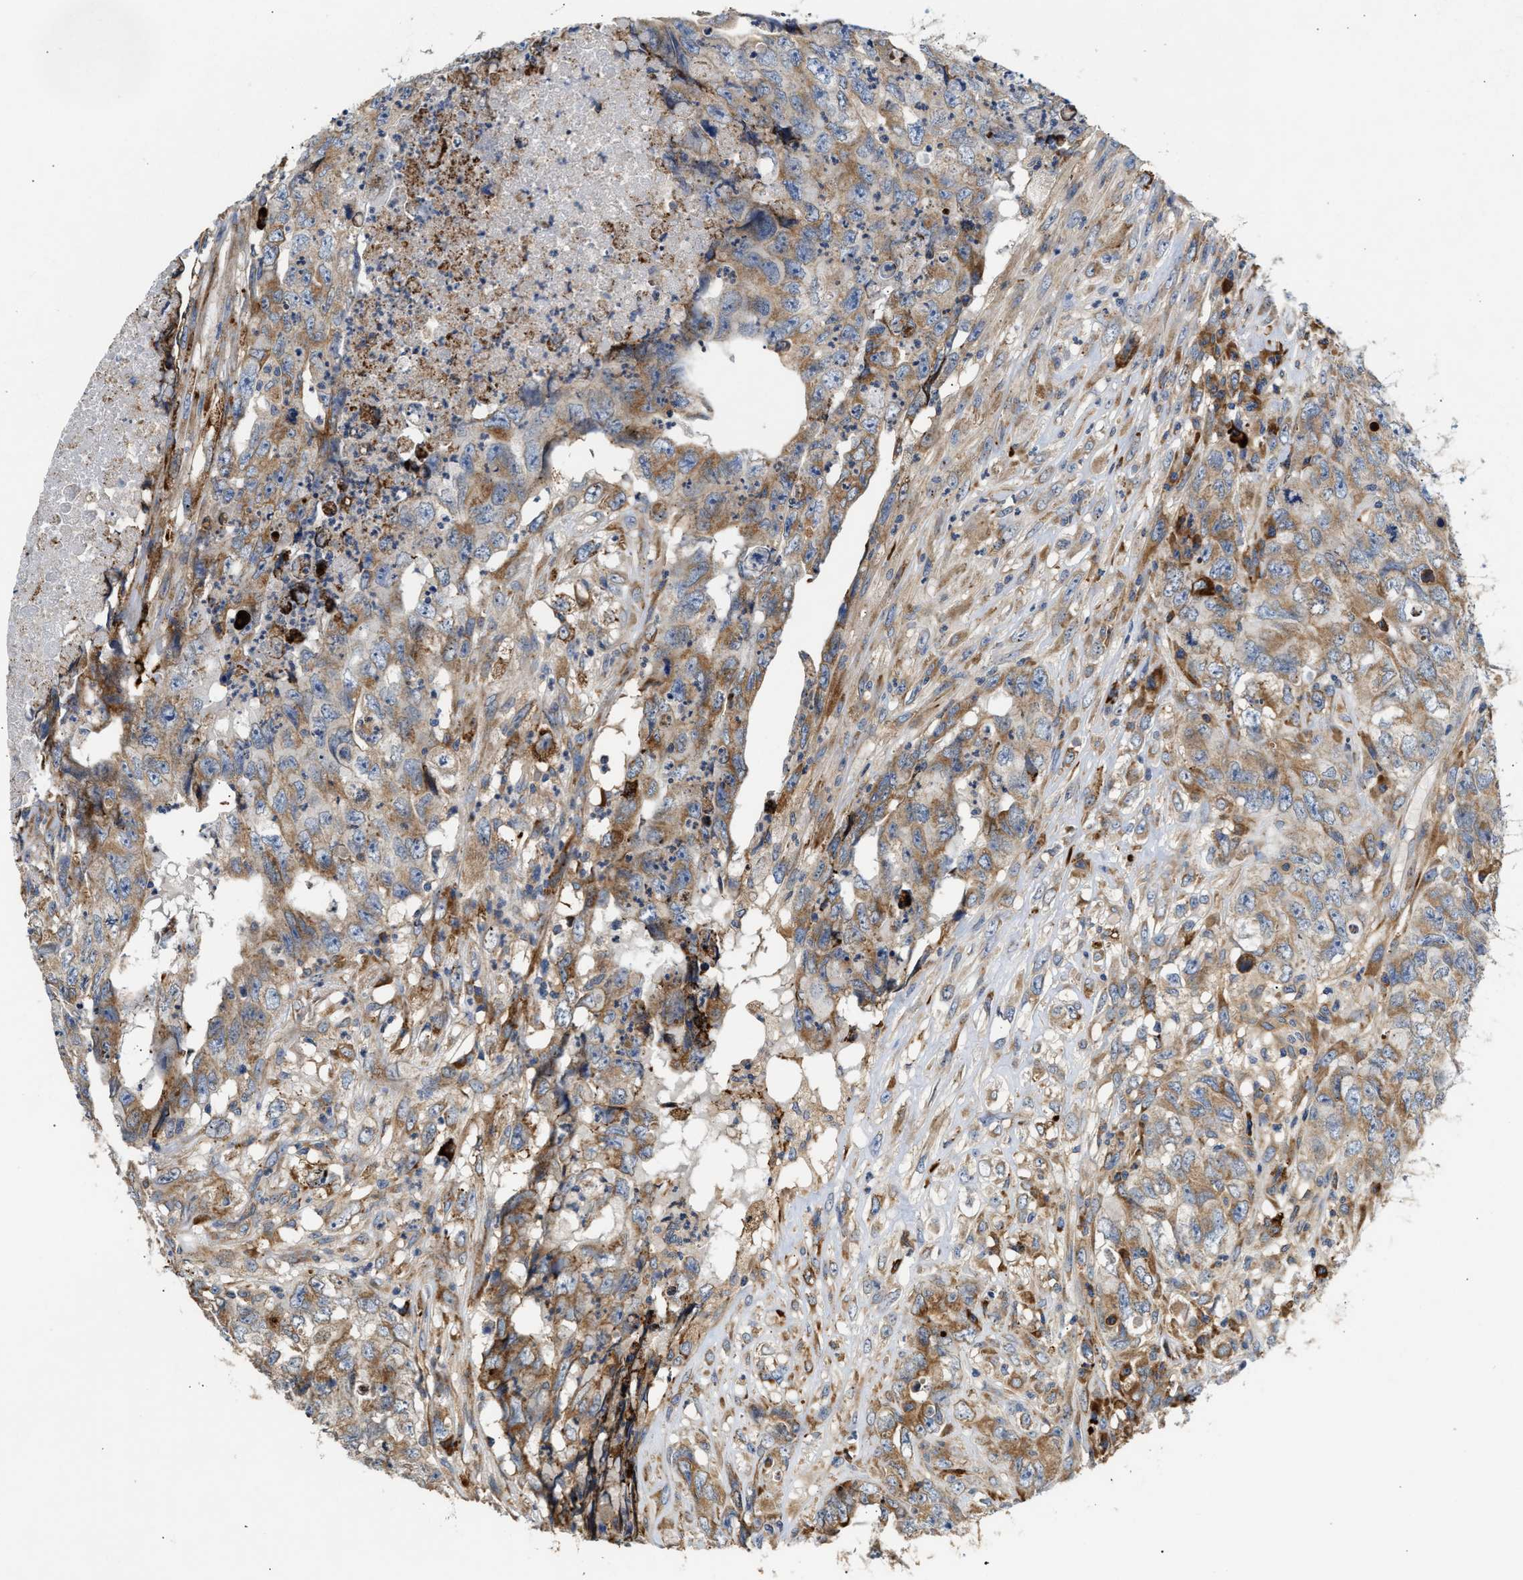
{"staining": {"intensity": "moderate", "quantity": ">75%", "location": "cytoplasmic/membranous"}, "tissue": "testis cancer", "cell_type": "Tumor cells", "image_type": "cancer", "snomed": [{"axis": "morphology", "description": "Carcinoma, Embryonal, NOS"}, {"axis": "topography", "description": "Testis"}], "caption": "IHC (DAB) staining of human testis cancer (embryonal carcinoma) displays moderate cytoplasmic/membranous protein positivity in about >75% of tumor cells.", "gene": "AMZ1", "patient": {"sex": "male", "age": 32}}